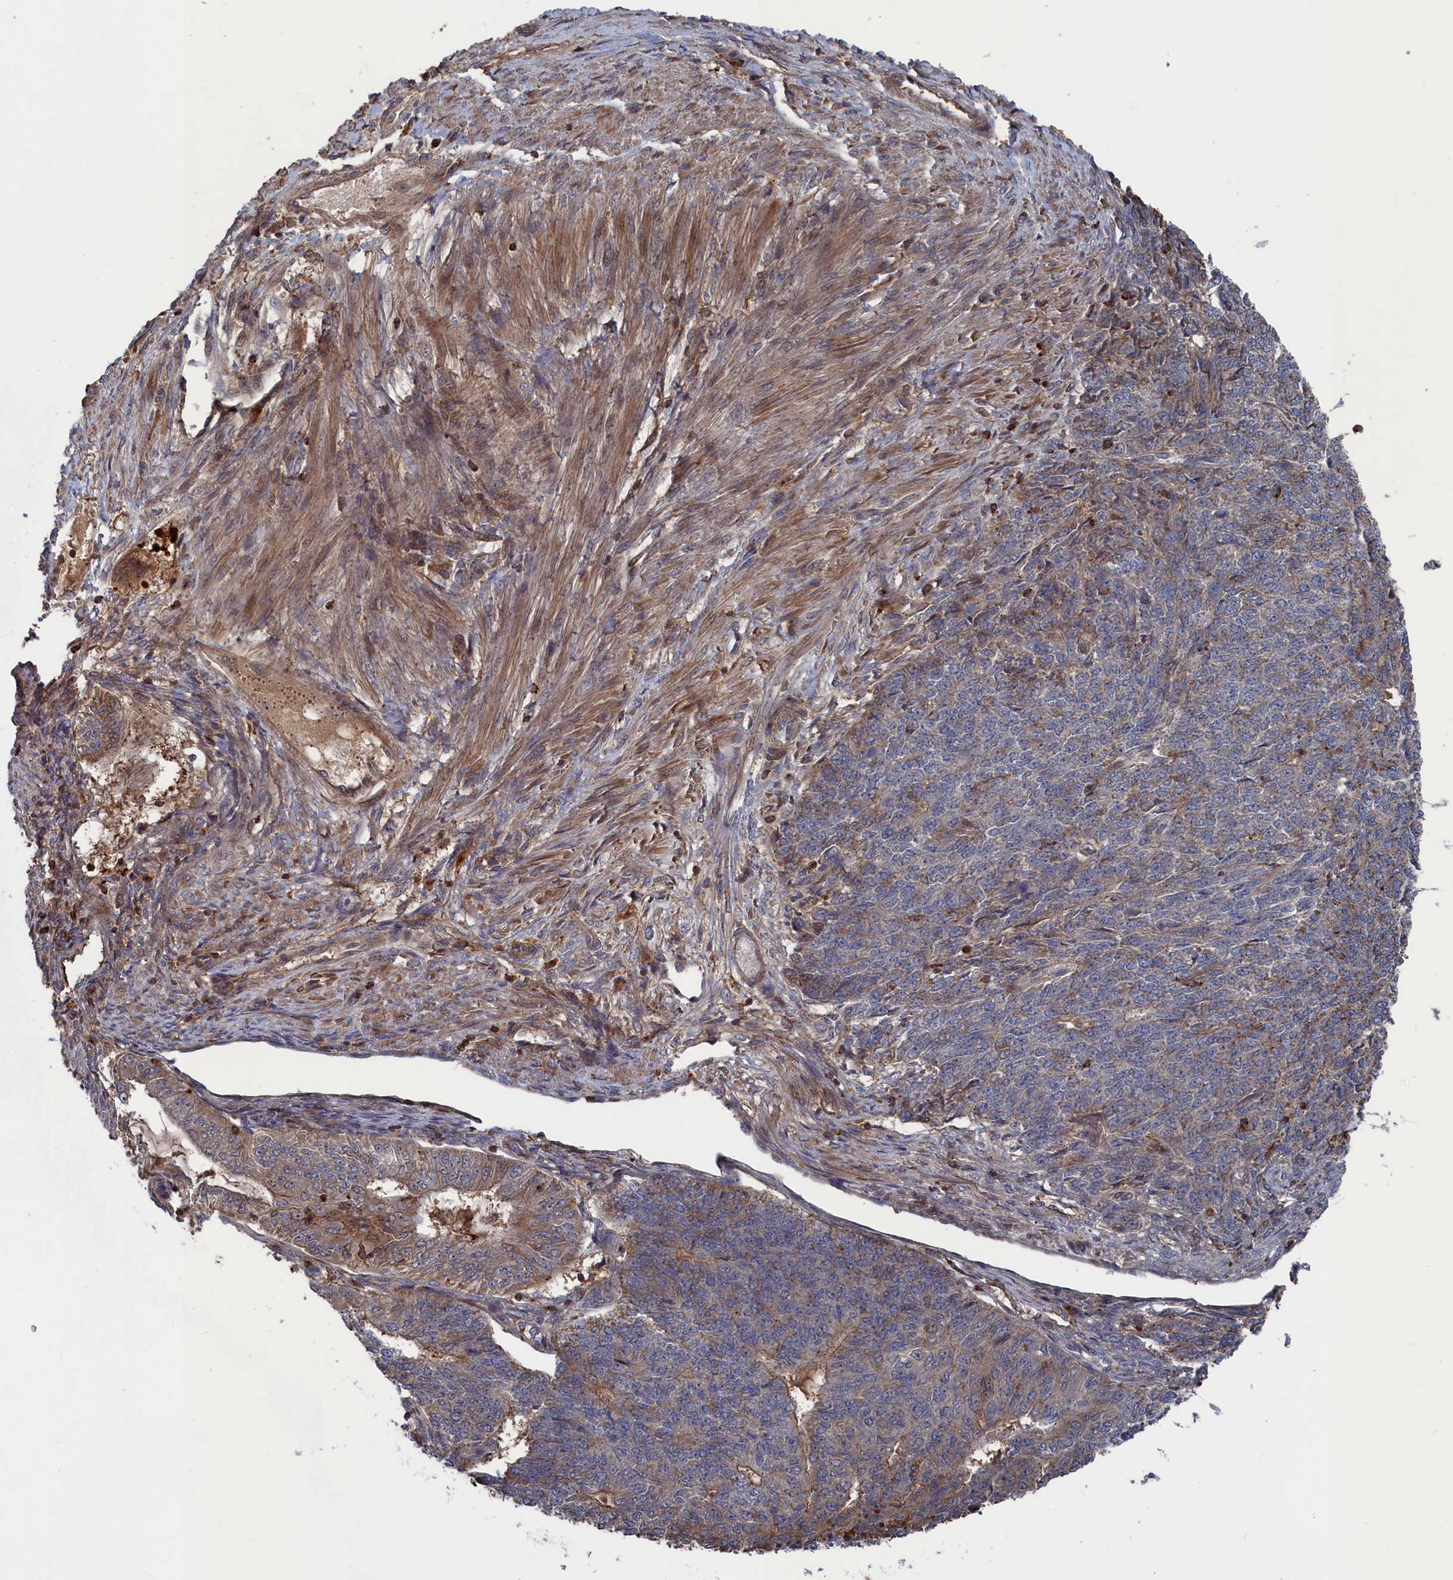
{"staining": {"intensity": "moderate", "quantity": "<25%", "location": "cytoplasmic/membranous"}, "tissue": "endometrial cancer", "cell_type": "Tumor cells", "image_type": "cancer", "snomed": [{"axis": "morphology", "description": "Adenocarcinoma, NOS"}, {"axis": "topography", "description": "Endometrium"}], "caption": "Tumor cells demonstrate low levels of moderate cytoplasmic/membranous expression in approximately <25% of cells in endometrial cancer. Nuclei are stained in blue.", "gene": "PLA2G15", "patient": {"sex": "female", "age": 32}}